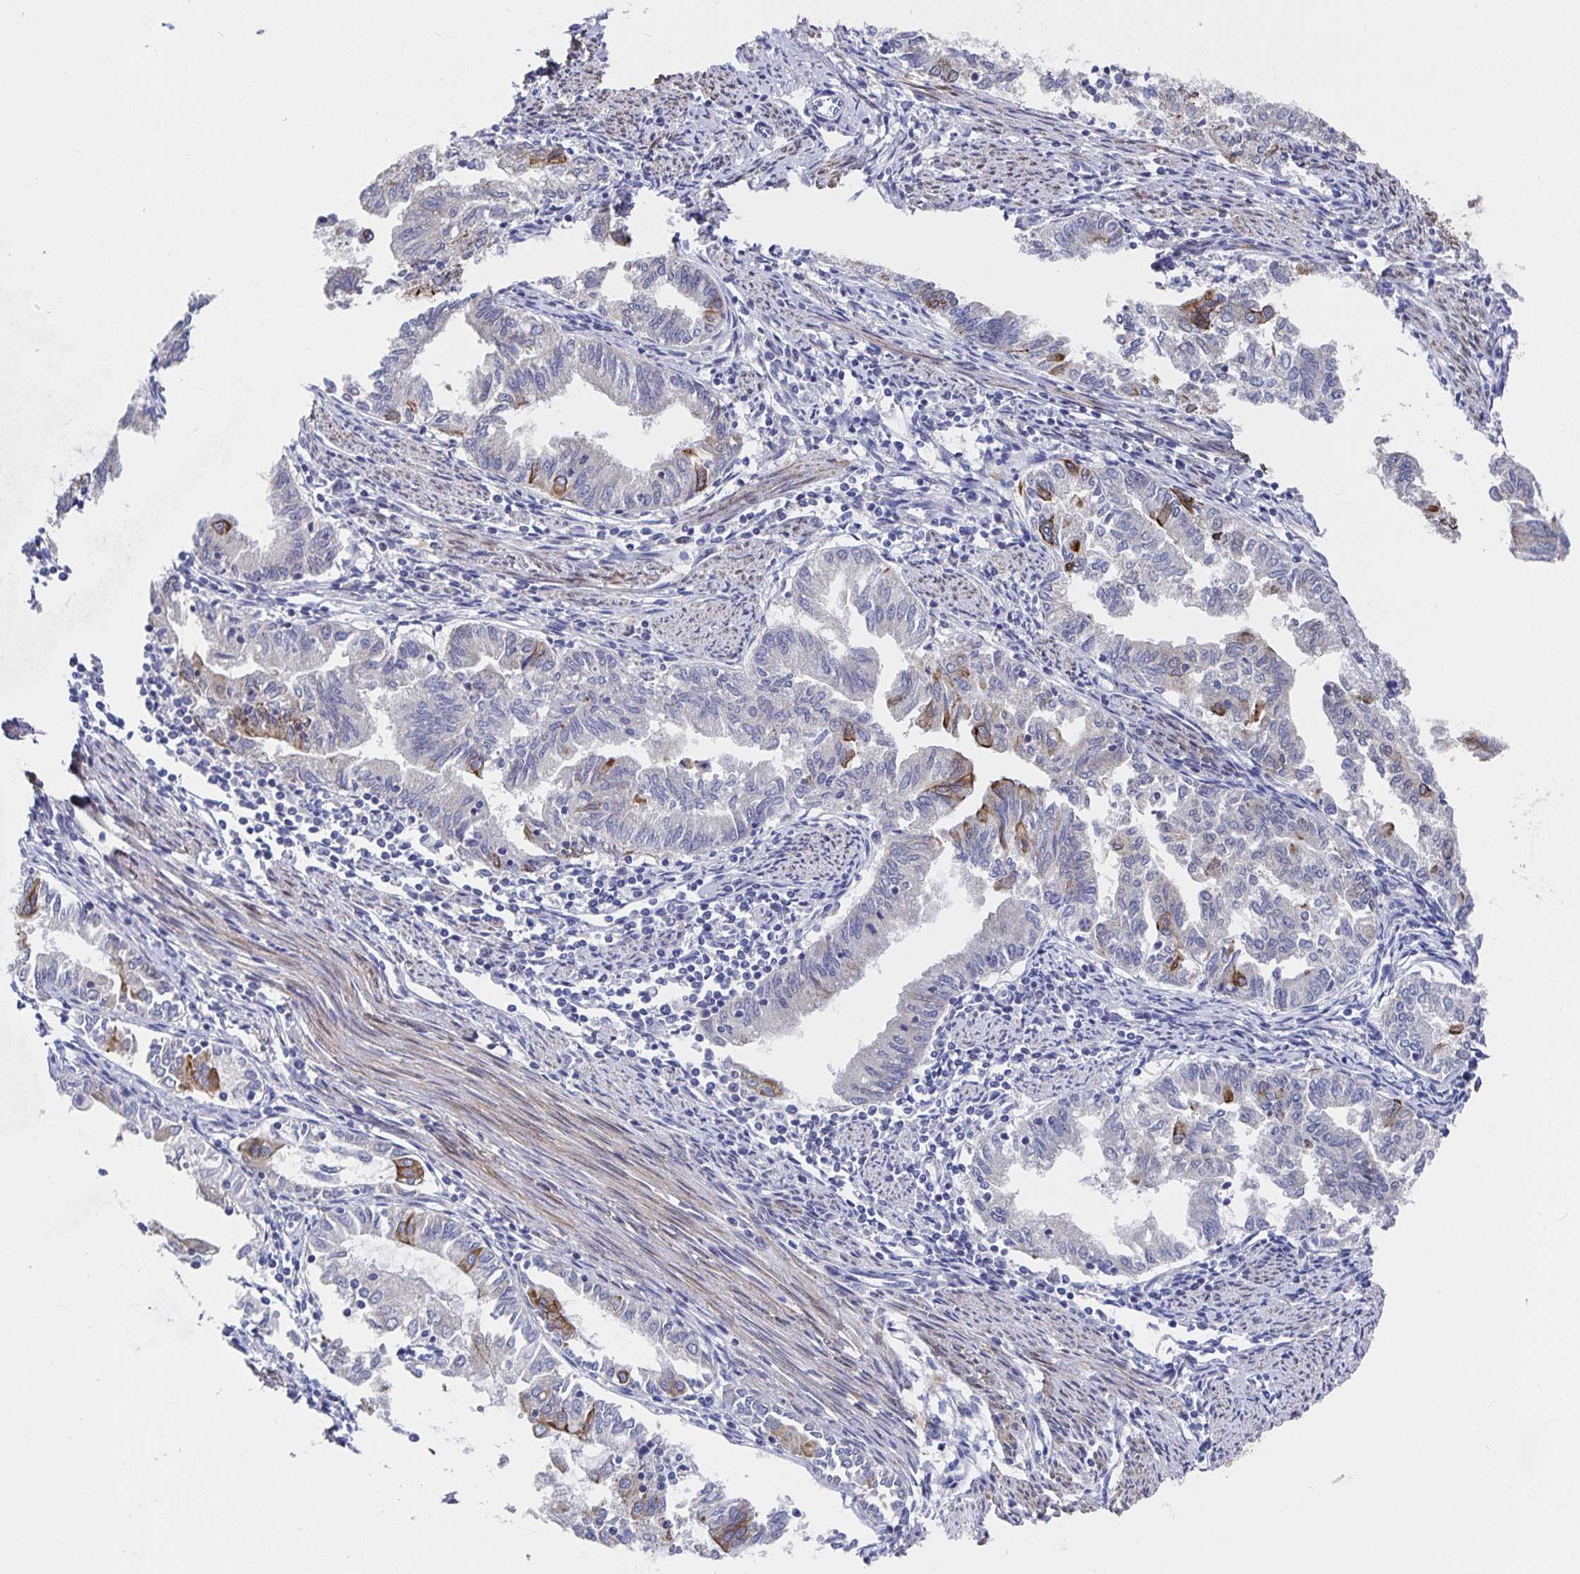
{"staining": {"intensity": "strong", "quantity": "<25%", "location": "cytoplasmic/membranous"}, "tissue": "endometrial cancer", "cell_type": "Tumor cells", "image_type": "cancer", "snomed": [{"axis": "morphology", "description": "Adenocarcinoma, NOS"}, {"axis": "topography", "description": "Endometrium"}], "caption": "Immunohistochemical staining of human endometrial adenocarcinoma demonstrates medium levels of strong cytoplasmic/membranous expression in approximately <25% of tumor cells.", "gene": "ZIK1", "patient": {"sex": "female", "age": 79}}